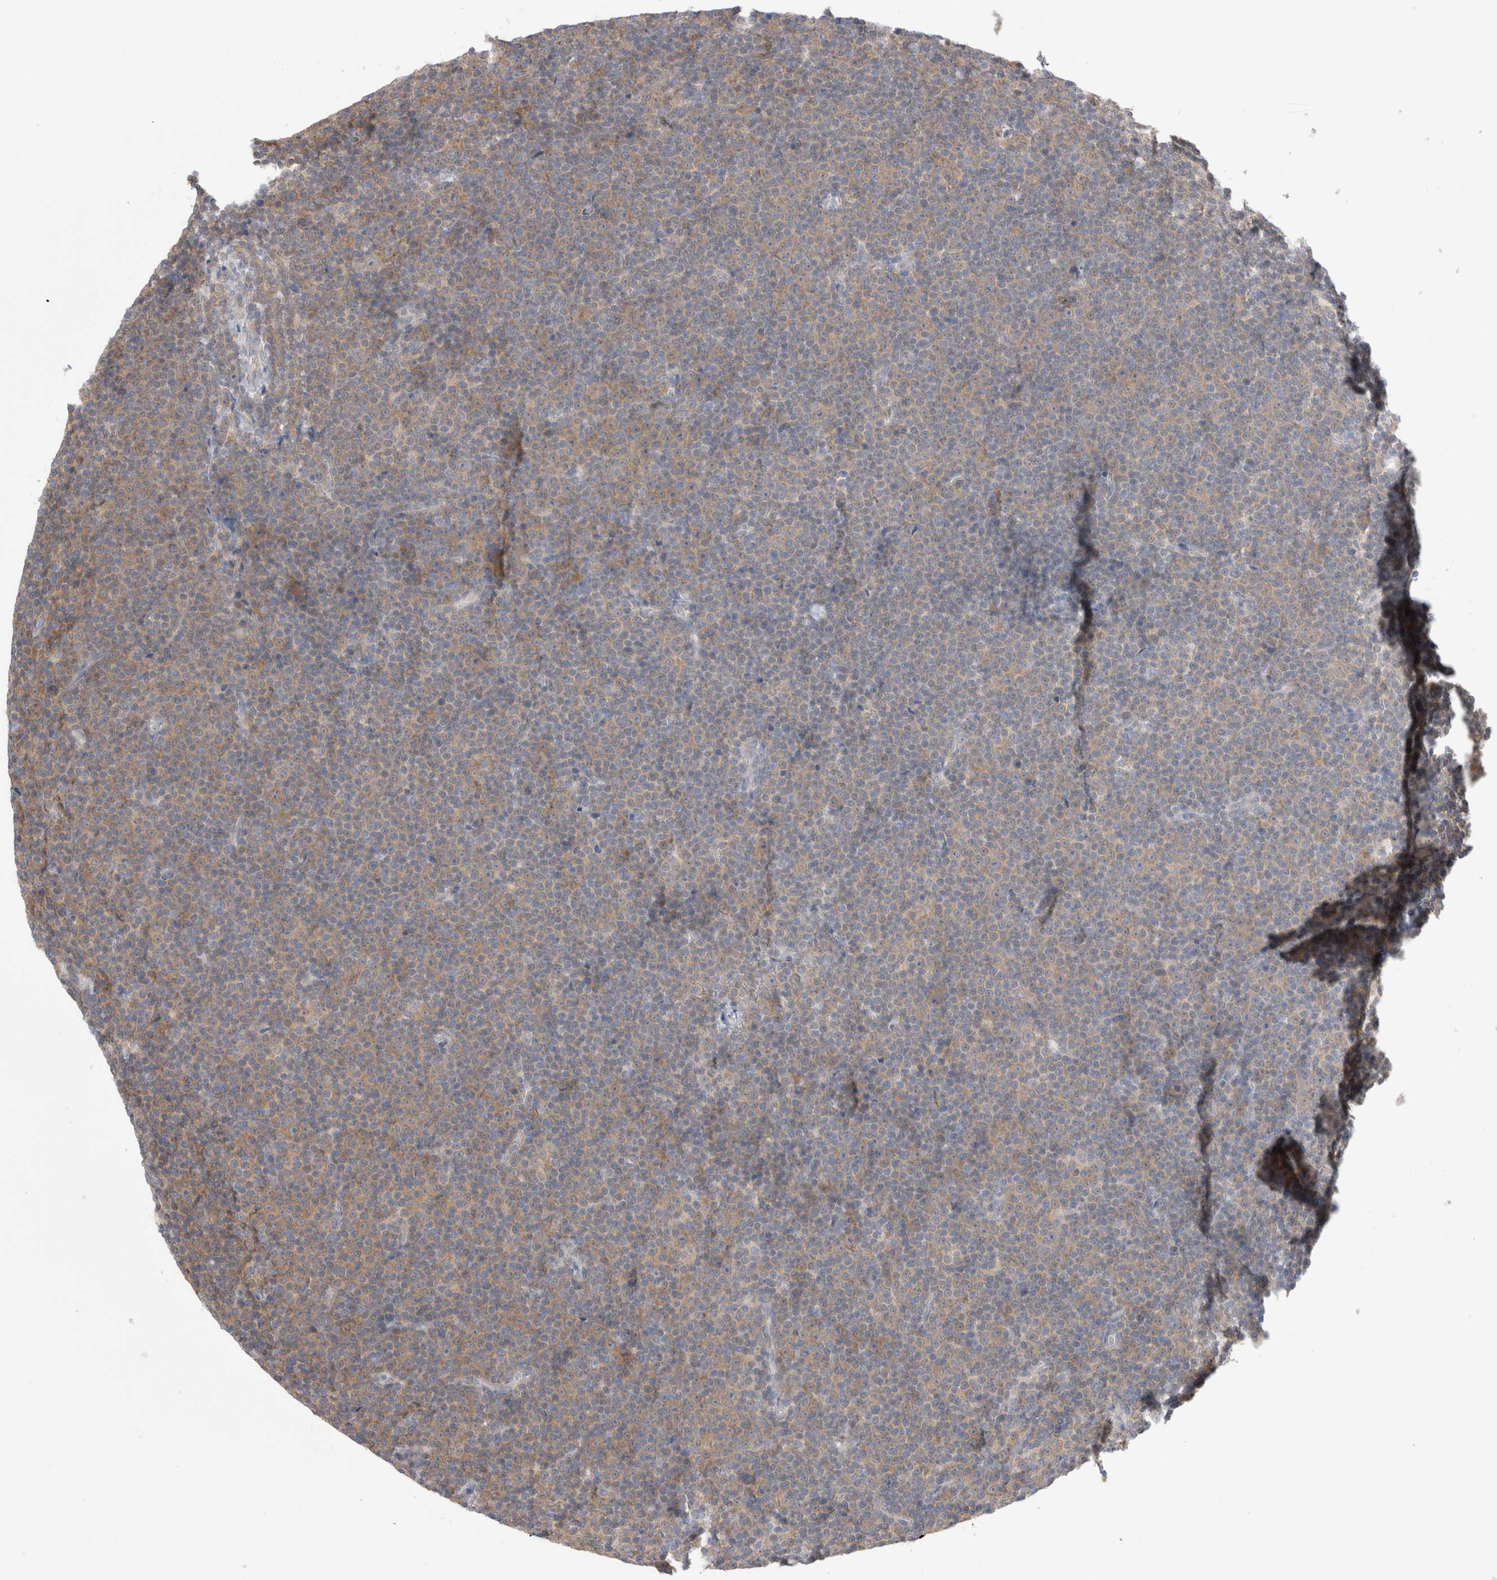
{"staining": {"intensity": "moderate", "quantity": "25%-75%", "location": "cytoplasmic/membranous"}, "tissue": "lymphoma", "cell_type": "Tumor cells", "image_type": "cancer", "snomed": [{"axis": "morphology", "description": "Malignant lymphoma, non-Hodgkin's type, Low grade"}, {"axis": "topography", "description": "Lymph node"}], "caption": "Lymphoma stained with a brown dye displays moderate cytoplasmic/membranous positive positivity in approximately 25%-75% of tumor cells.", "gene": "NDOR1", "patient": {"sex": "female", "age": 67}}